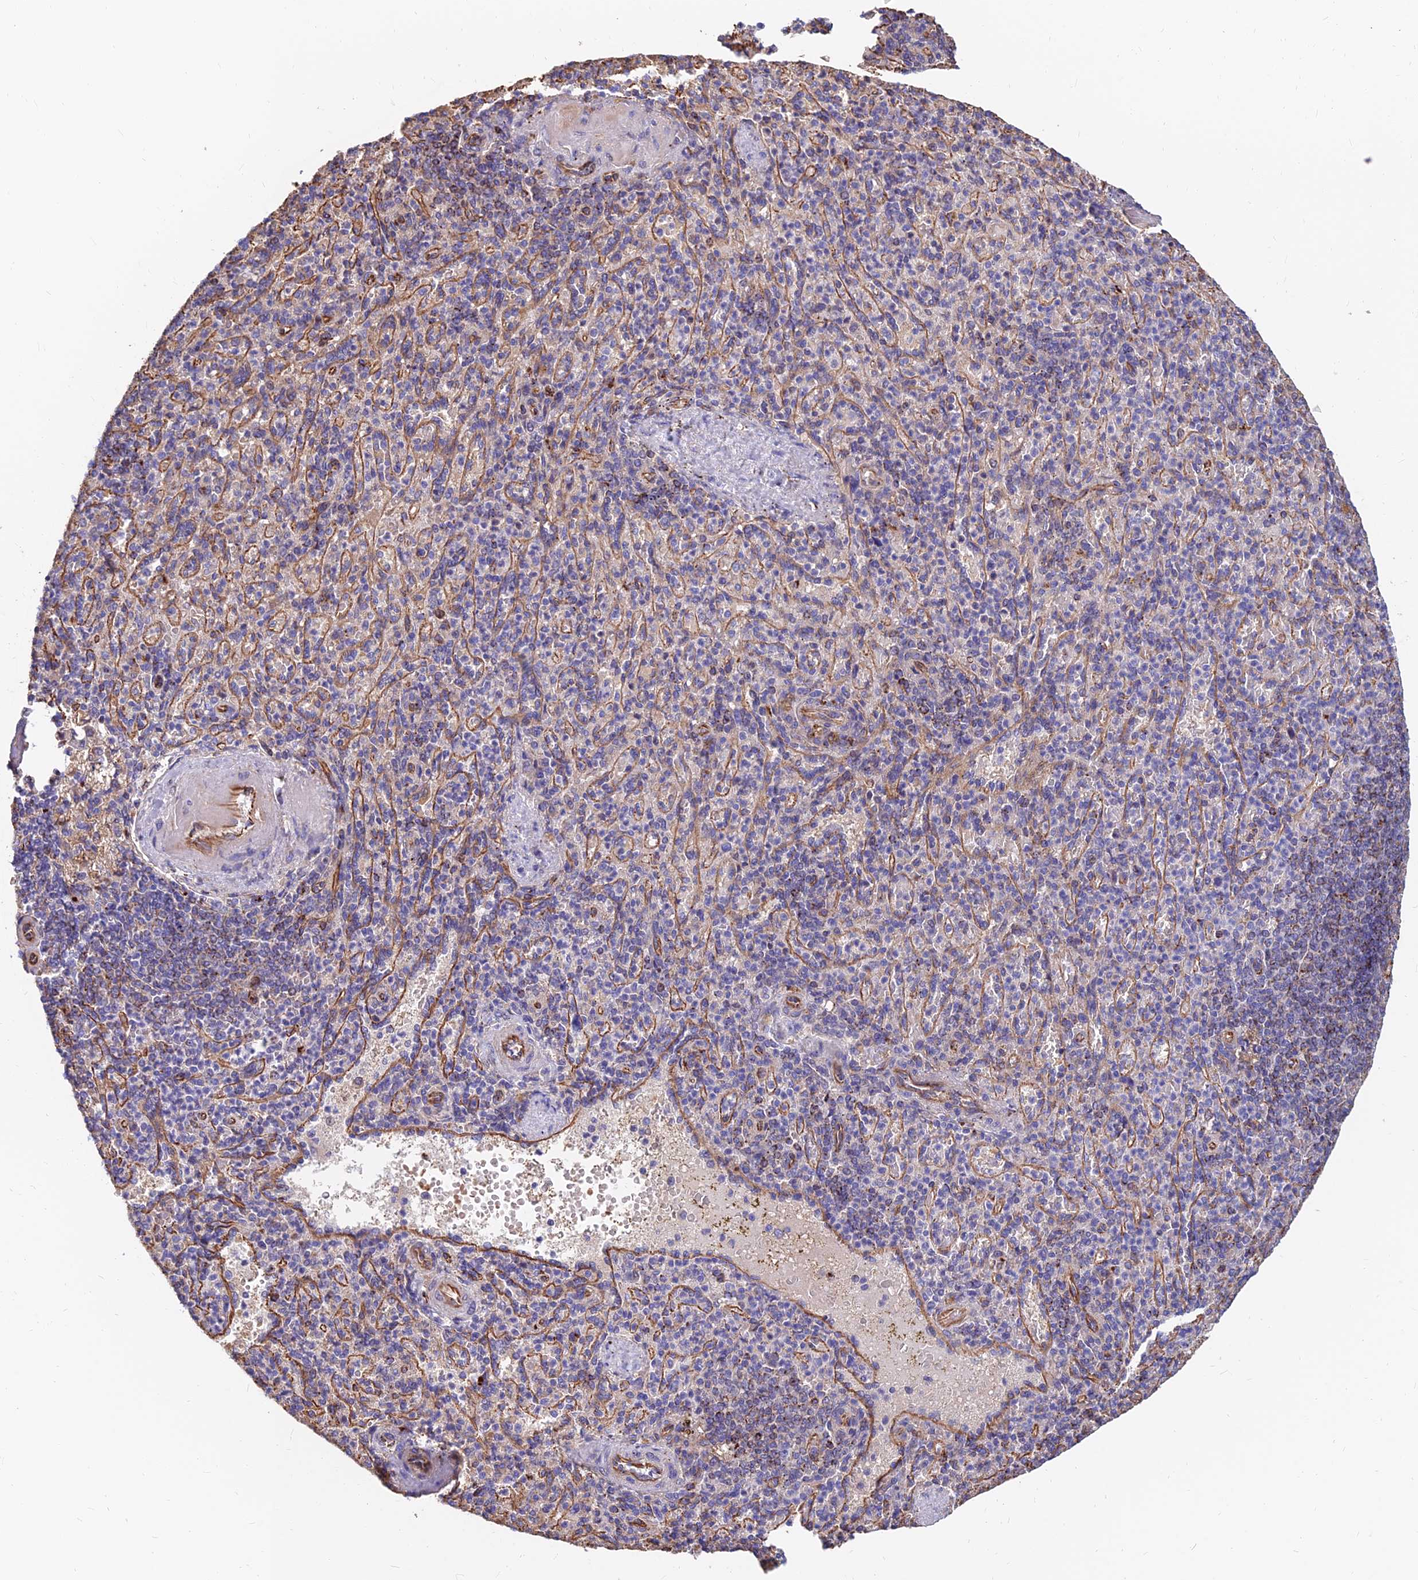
{"staining": {"intensity": "negative", "quantity": "none", "location": "none"}, "tissue": "spleen", "cell_type": "Cells in red pulp", "image_type": "normal", "snomed": [{"axis": "morphology", "description": "Normal tissue, NOS"}, {"axis": "topography", "description": "Spleen"}], "caption": "Histopathology image shows no protein expression in cells in red pulp of unremarkable spleen. (Stains: DAB IHC with hematoxylin counter stain, Microscopy: brightfield microscopy at high magnification).", "gene": "CDK18", "patient": {"sex": "female", "age": 74}}